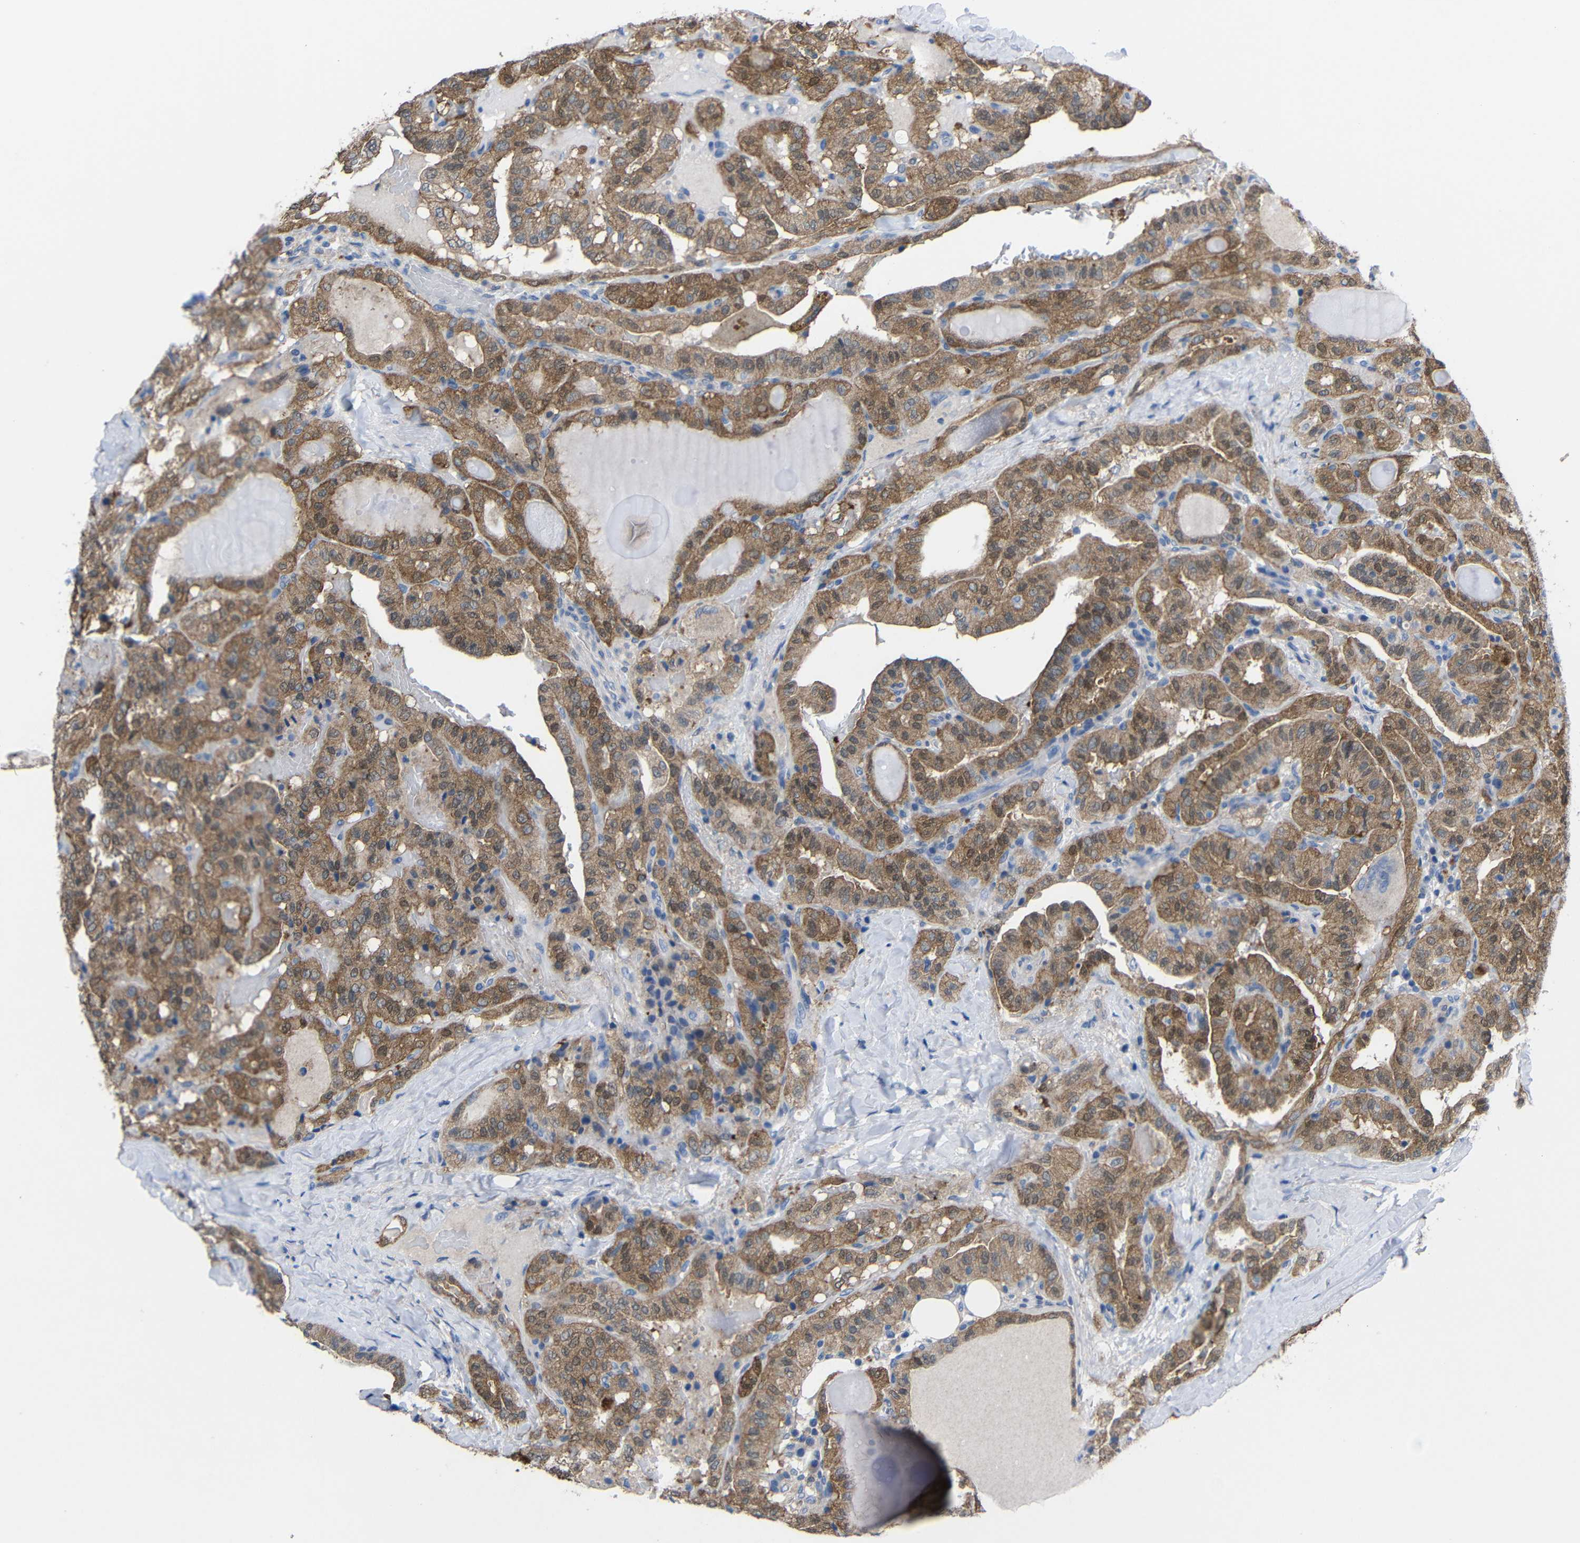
{"staining": {"intensity": "moderate", "quantity": ">75%", "location": "cytoplasmic/membranous"}, "tissue": "thyroid cancer", "cell_type": "Tumor cells", "image_type": "cancer", "snomed": [{"axis": "morphology", "description": "Papillary adenocarcinoma, NOS"}, {"axis": "topography", "description": "Thyroid gland"}], "caption": "Thyroid cancer stained with a brown dye displays moderate cytoplasmic/membranous positive positivity in approximately >75% of tumor cells.", "gene": "PEBP1", "patient": {"sex": "male", "age": 77}}